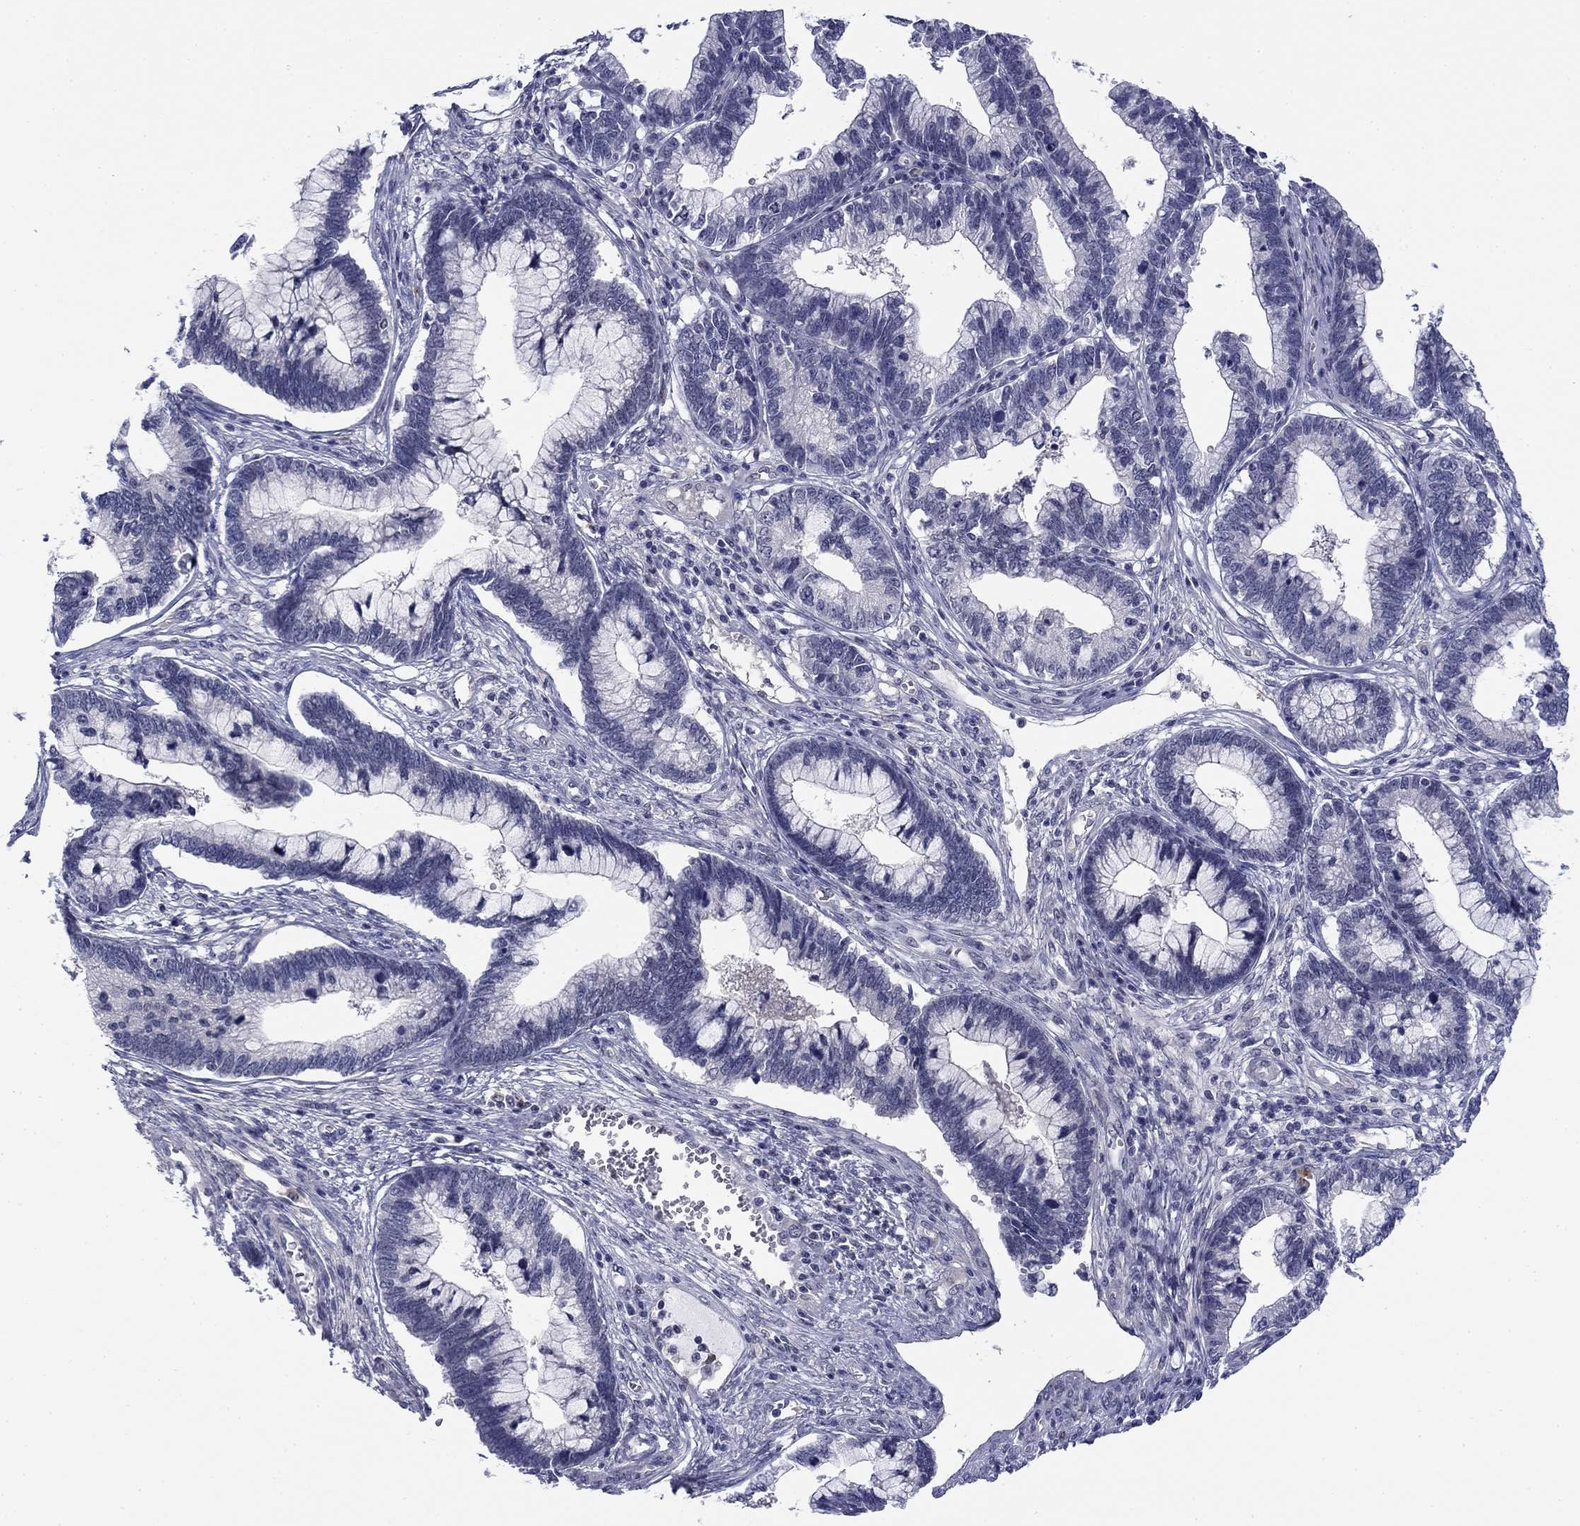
{"staining": {"intensity": "negative", "quantity": "none", "location": "none"}, "tissue": "cervical cancer", "cell_type": "Tumor cells", "image_type": "cancer", "snomed": [{"axis": "morphology", "description": "Adenocarcinoma, NOS"}, {"axis": "topography", "description": "Cervix"}], "caption": "Immunohistochemistry of human cervical cancer displays no staining in tumor cells.", "gene": "TIGD4", "patient": {"sex": "female", "age": 44}}